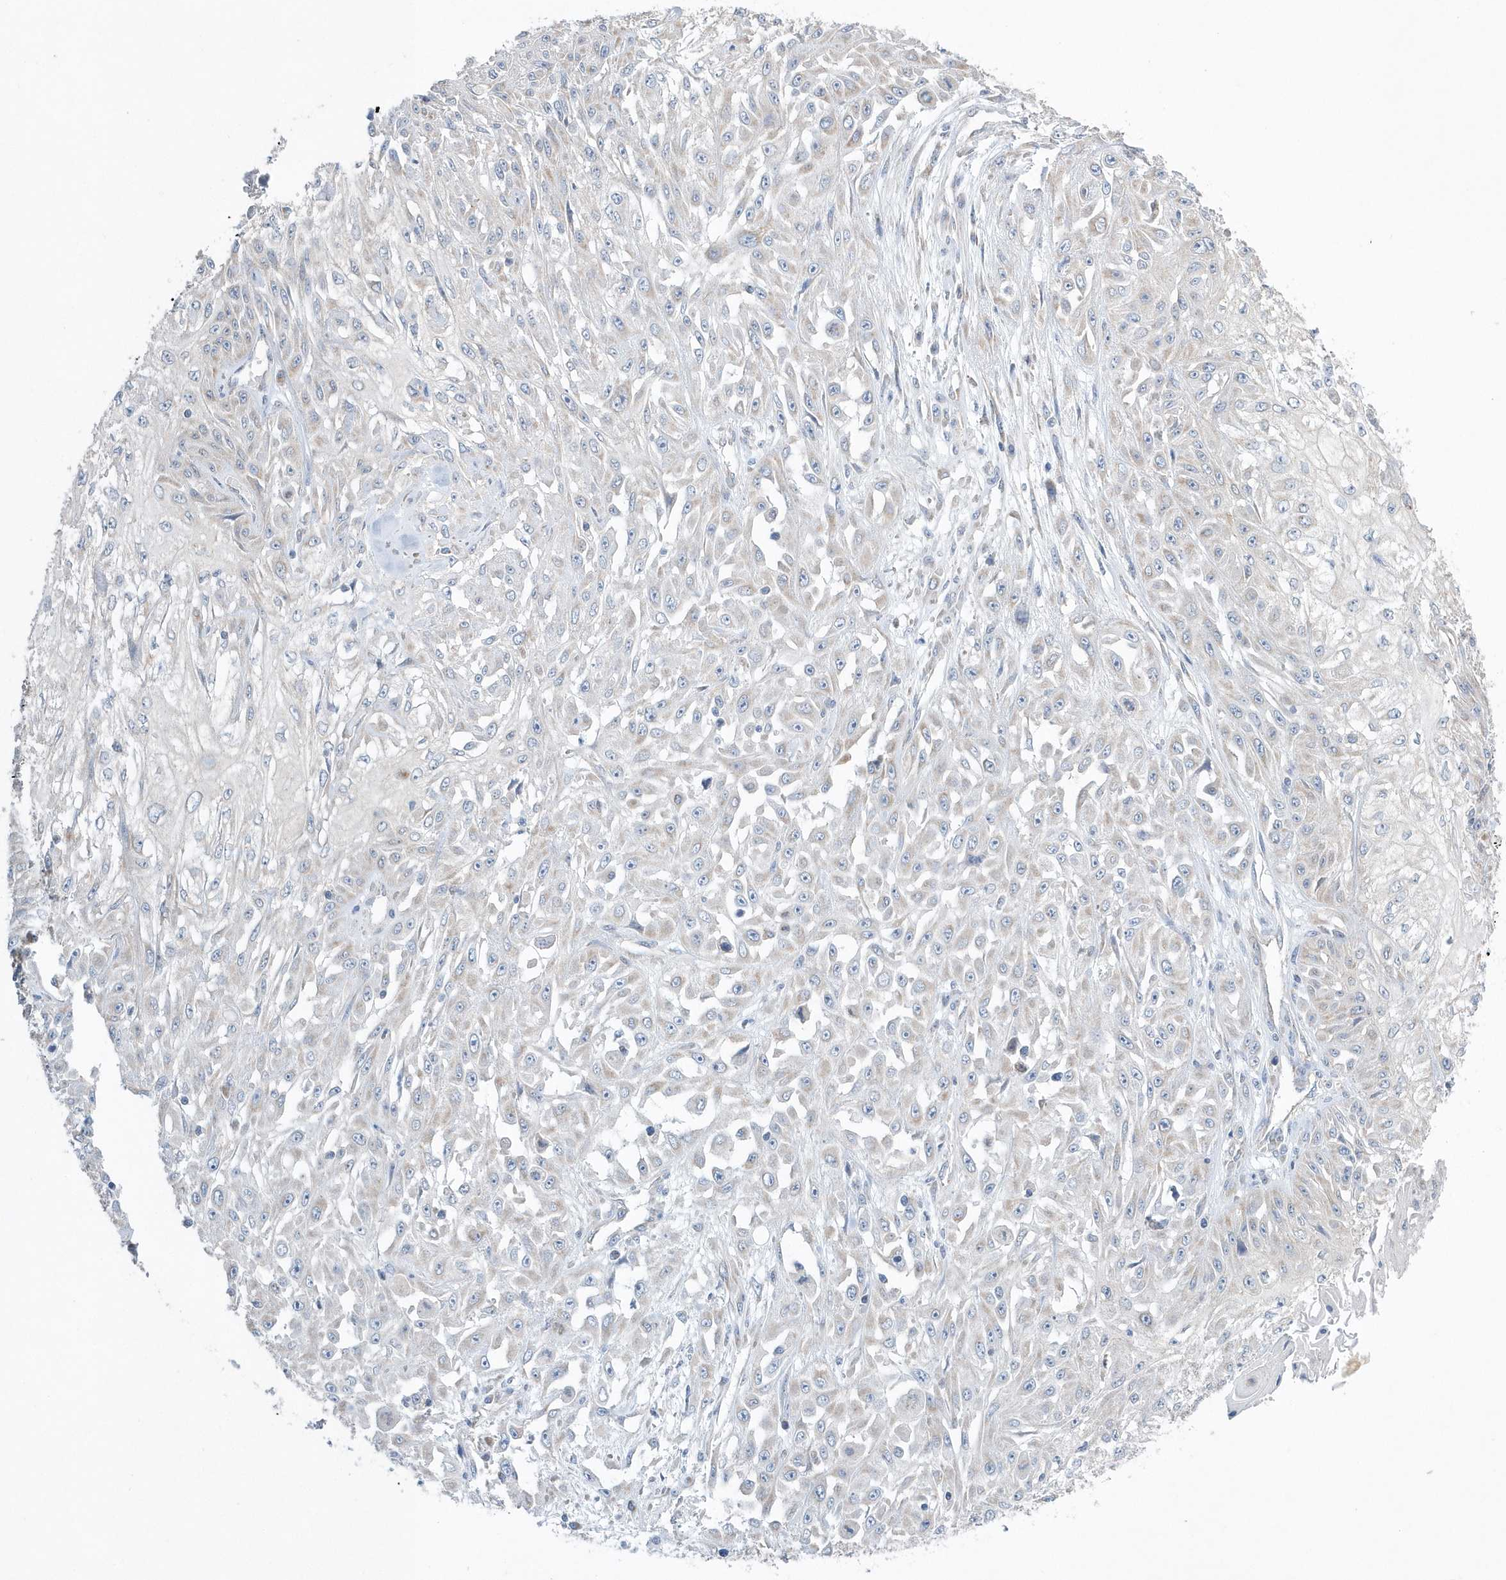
{"staining": {"intensity": "weak", "quantity": "<25%", "location": "cytoplasmic/membranous"}, "tissue": "skin cancer", "cell_type": "Tumor cells", "image_type": "cancer", "snomed": [{"axis": "morphology", "description": "Squamous cell carcinoma, NOS"}, {"axis": "morphology", "description": "Squamous cell carcinoma, metastatic, NOS"}, {"axis": "topography", "description": "Skin"}, {"axis": "topography", "description": "Lymph node"}], "caption": "The photomicrograph reveals no significant staining in tumor cells of squamous cell carcinoma (skin).", "gene": "SPATA5", "patient": {"sex": "male", "age": 75}}